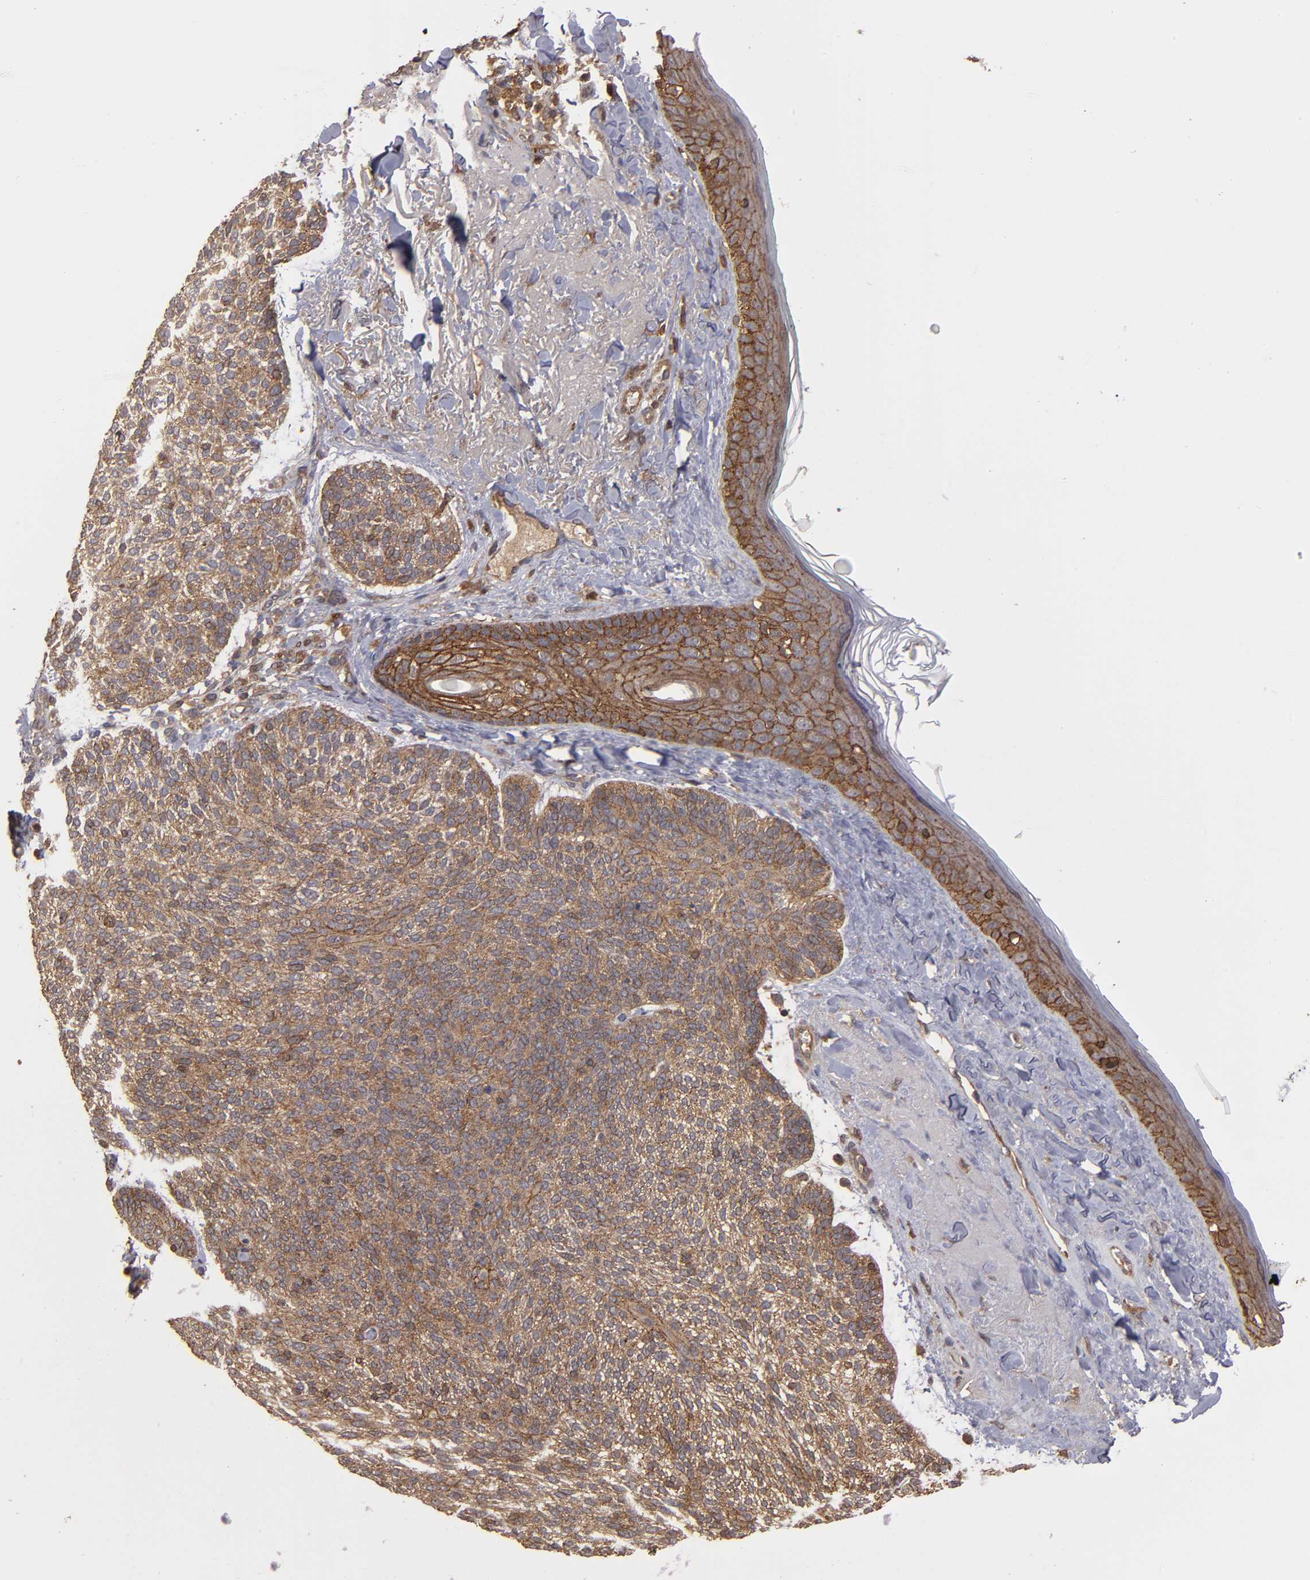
{"staining": {"intensity": "weak", "quantity": ">75%", "location": "cytoplasmic/membranous"}, "tissue": "skin cancer", "cell_type": "Tumor cells", "image_type": "cancer", "snomed": [{"axis": "morphology", "description": "Normal tissue, NOS"}, {"axis": "morphology", "description": "Basal cell carcinoma"}, {"axis": "topography", "description": "Skin"}], "caption": "Immunohistochemistry (IHC) (DAB) staining of skin basal cell carcinoma reveals weak cytoplasmic/membranous protein staining in about >75% of tumor cells.", "gene": "RPS6KA6", "patient": {"sex": "female", "age": 70}}